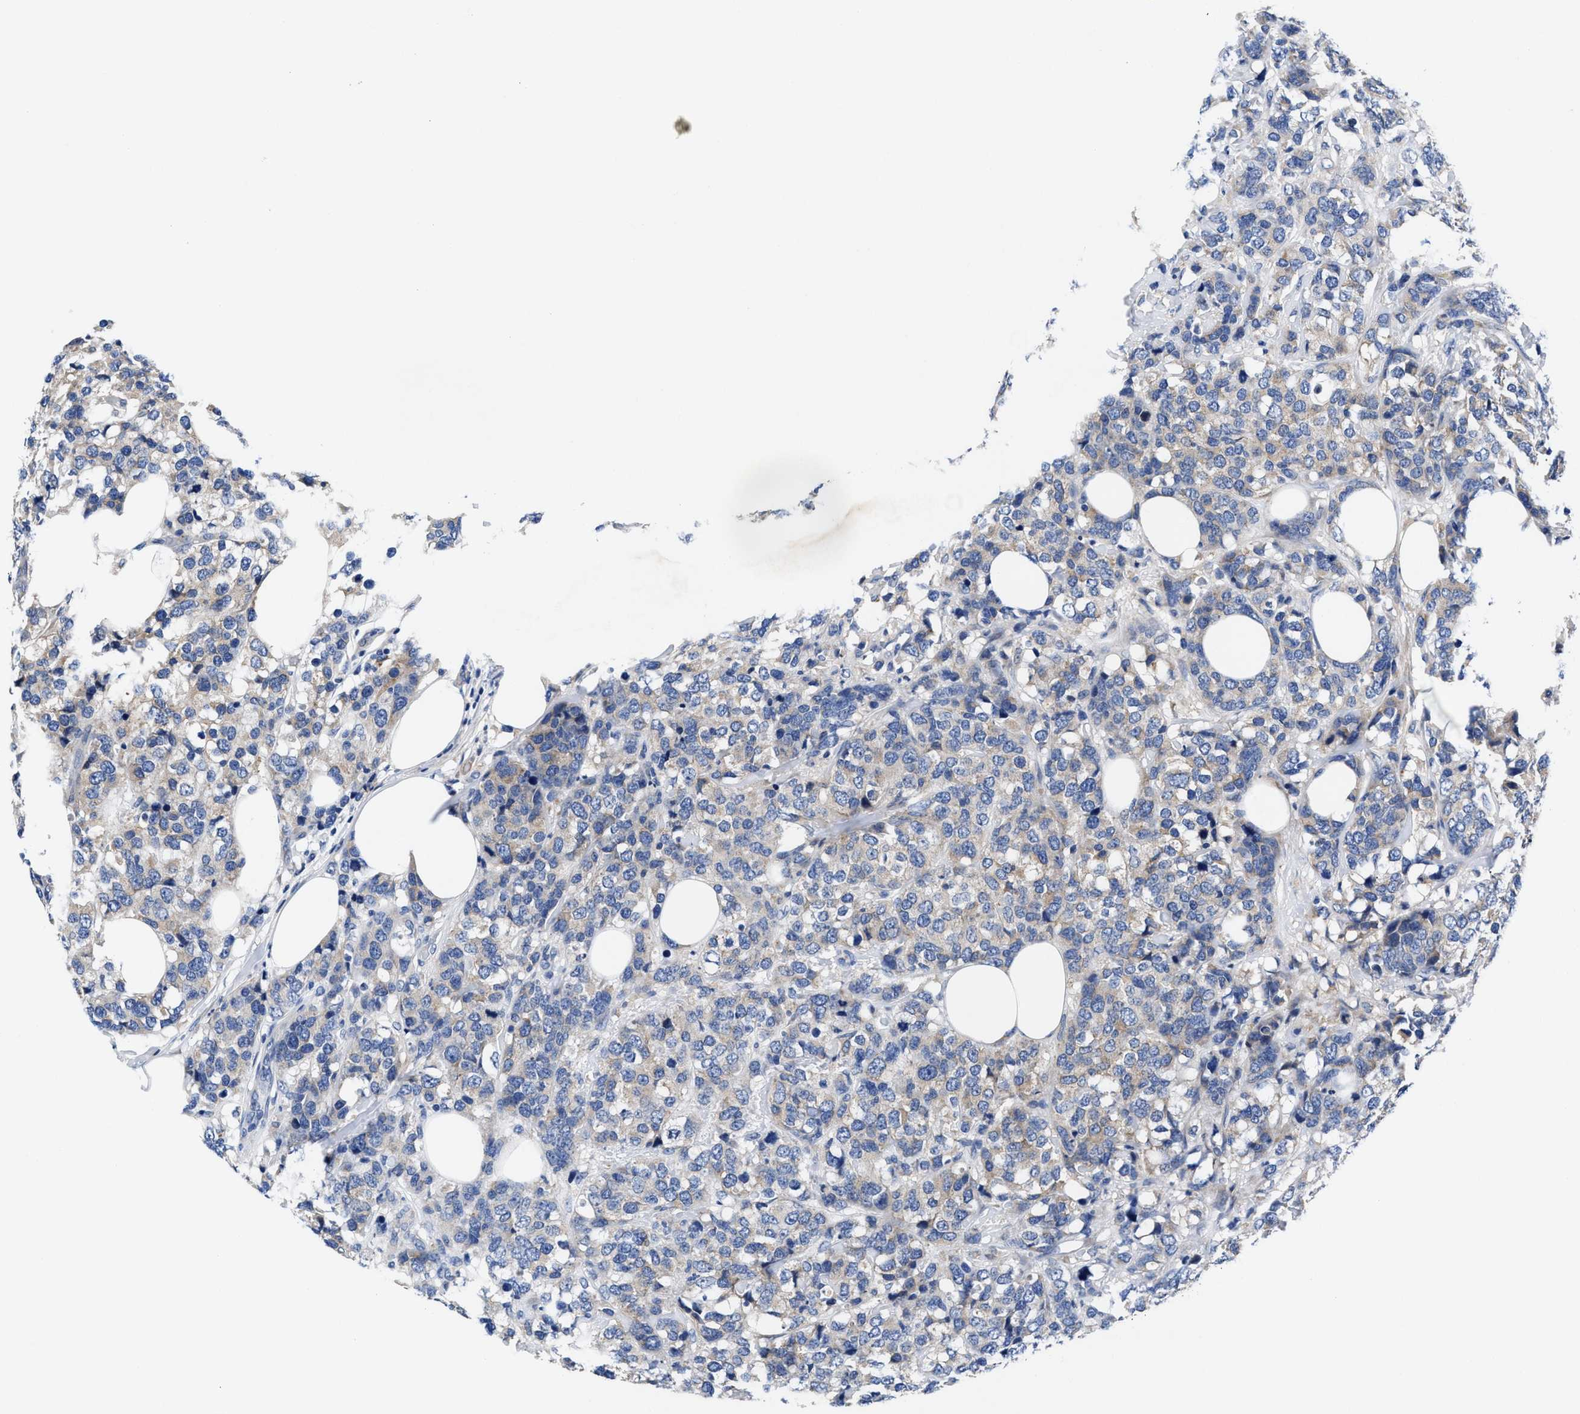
{"staining": {"intensity": "weak", "quantity": "<25%", "location": "cytoplasmic/membranous"}, "tissue": "breast cancer", "cell_type": "Tumor cells", "image_type": "cancer", "snomed": [{"axis": "morphology", "description": "Lobular carcinoma"}, {"axis": "topography", "description": "Breast"}], "caption": "DAB (3,3'-diaminobenzidine) immunohistochemical staining of human breast cancer (lobular carcinoma) exhibits no significant expression in tumor cells.", "gene": "DHRS13", "patient": {"sex": "female", "age": 59}}